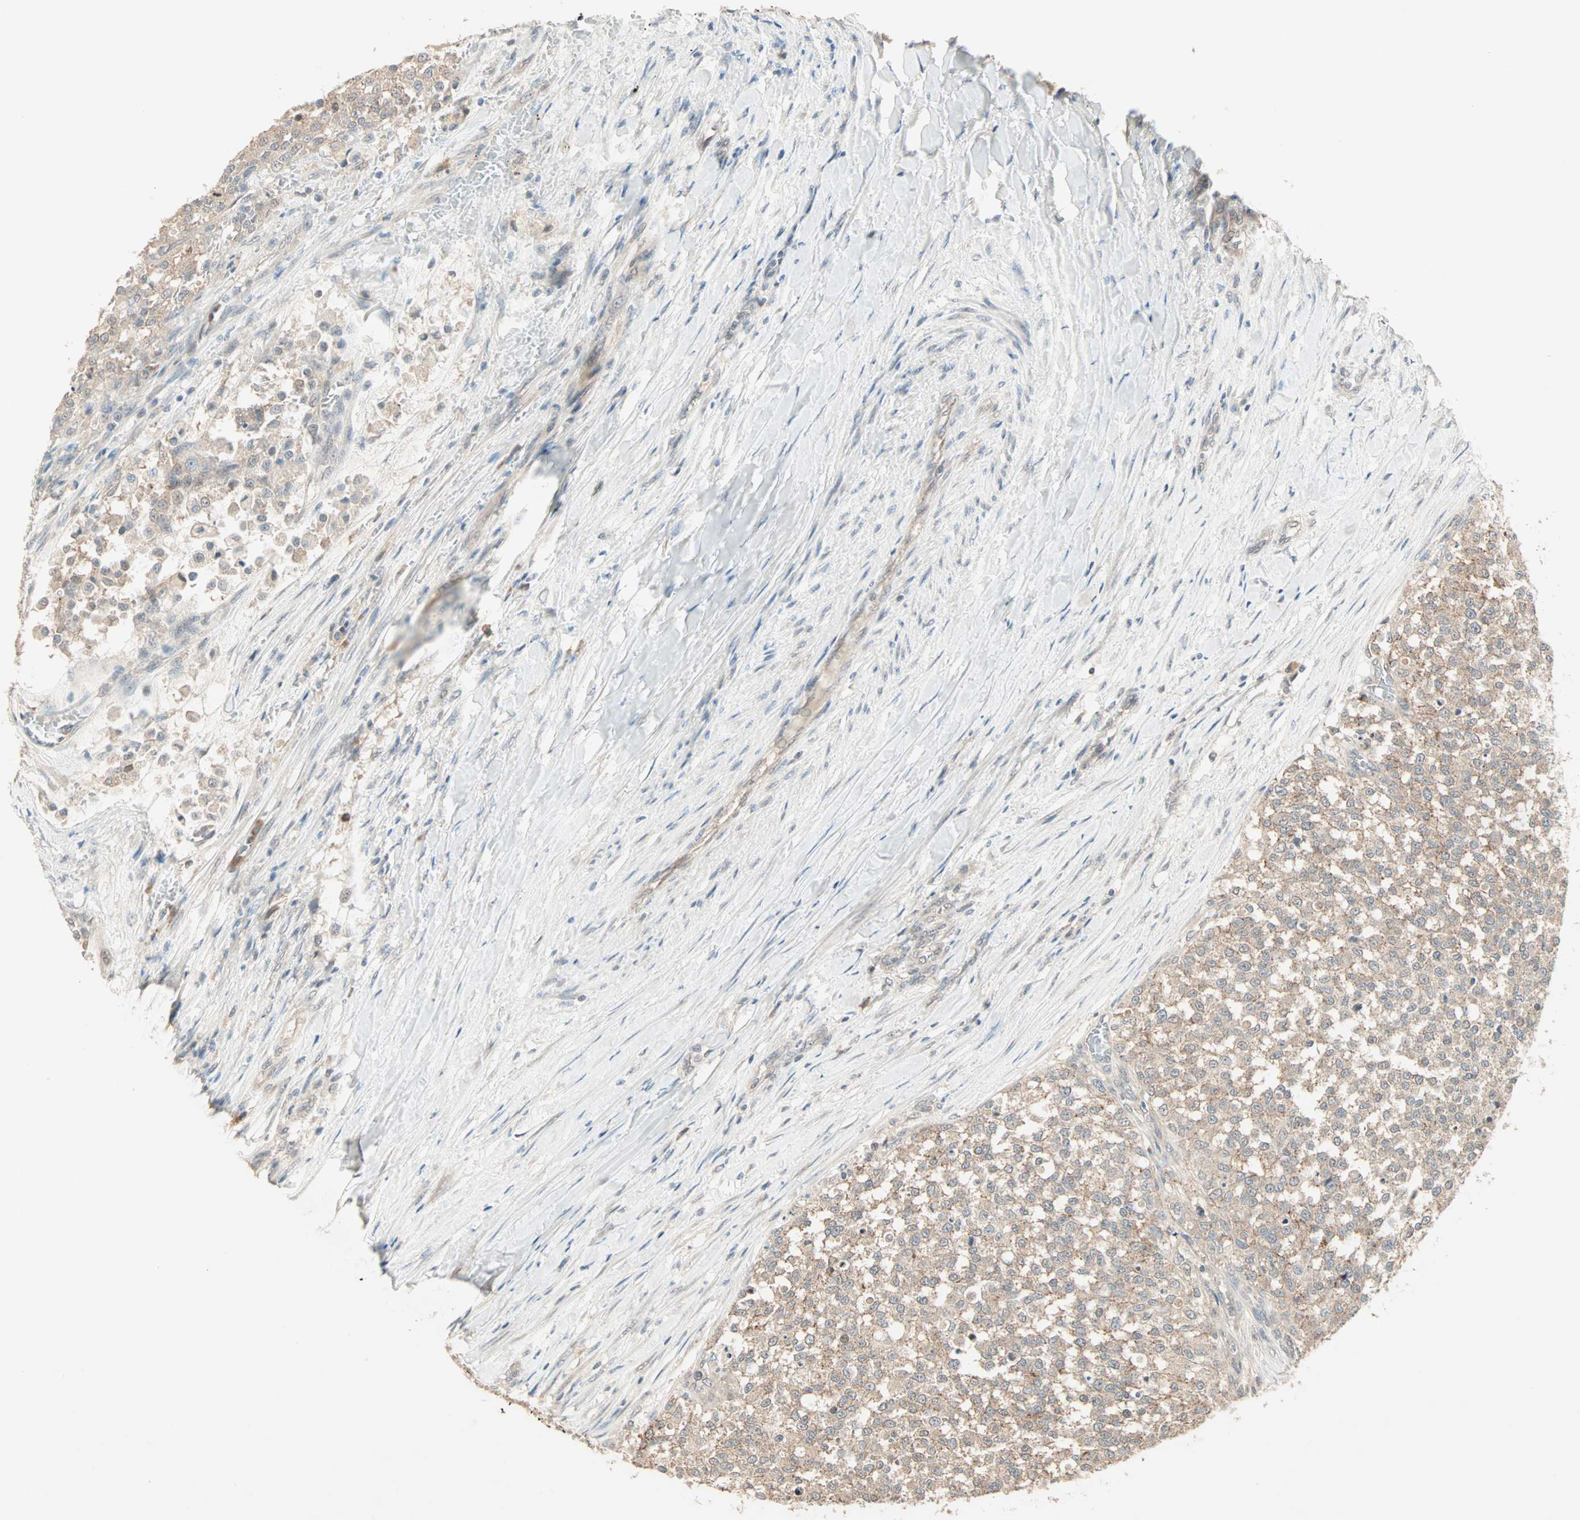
{"staining": {"intensity": "weak", "quantity": ">75%", "location": "cytoplasmic/membranous"}, "tissue": "testis cancer", "cell_type": "Tumor cells", "image_type": "cancer", "snomed": [{"axis": "morphology", "description": "Seminoma, NOS"}, {"axis": "topography", "description": "Testis"}], "caption": "DAB immunohistochemical staining of testis cancer (seminoma) demonstrates weak cytoplasmic/membranous protein positivity in approximately >75% of tumor cells.", "gene": "TTF2", "patient": {"sex": "male", "age": 59}}